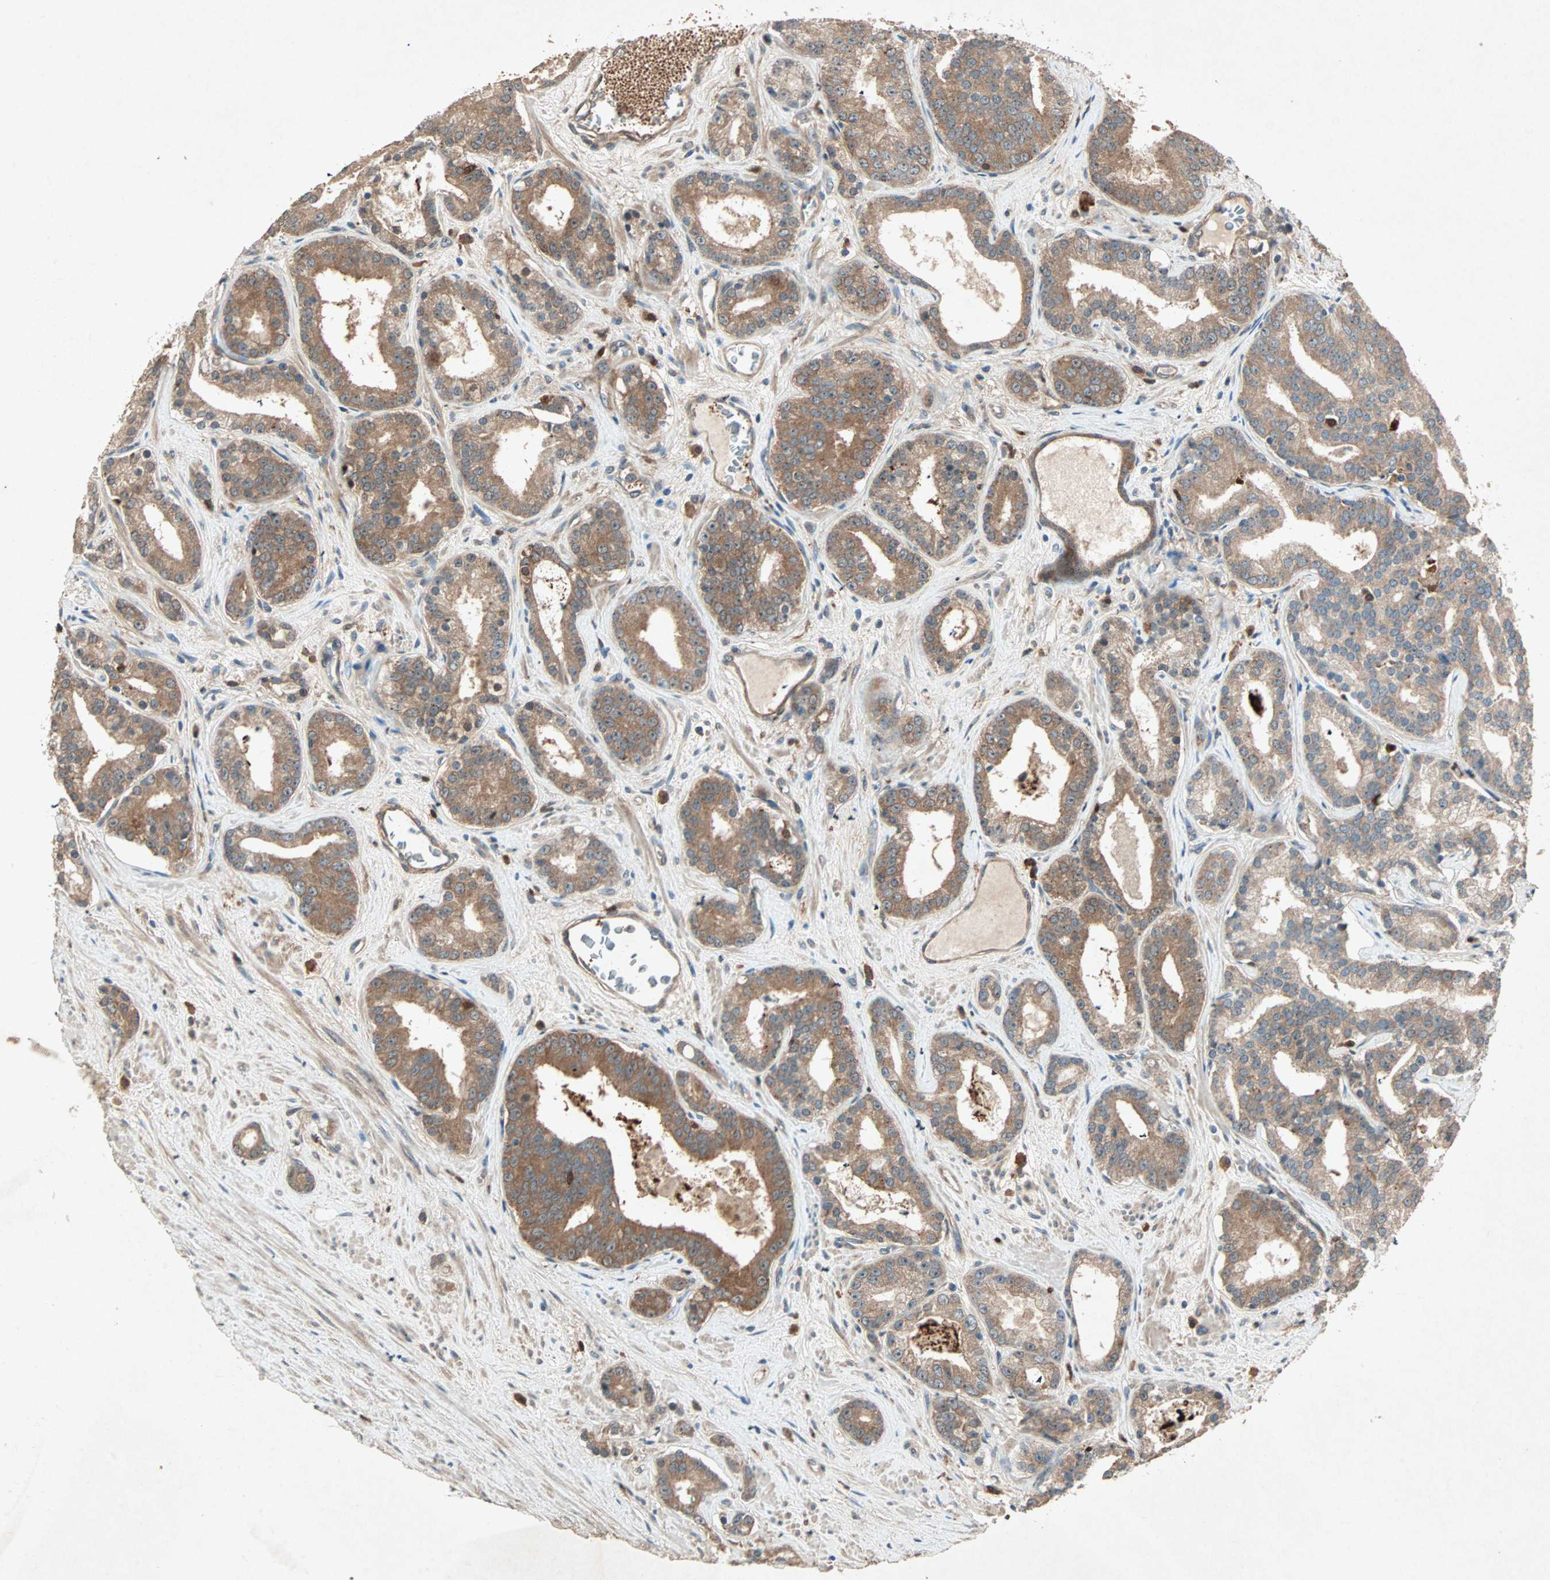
{"staining": {"intensity": "moderate", "quantity": ">75%", "location": "cytoplasmic/membranous"}, "tissue": "prostate cancer", "cell_type": "Tumor cells", "image_type": "cancer", "snomed": [{"axis": "morphology", "description": "Adenocarcinoma, Low grade"}, {"axis": "topography", "description": "Prostate"}], "caption": "Human prostate low-grade adenocarcinoma stained with a protein marker shows moderate staining in tumor cells.", "gene": "SDSL", "patient": {"sex": "male", "age": 63}}